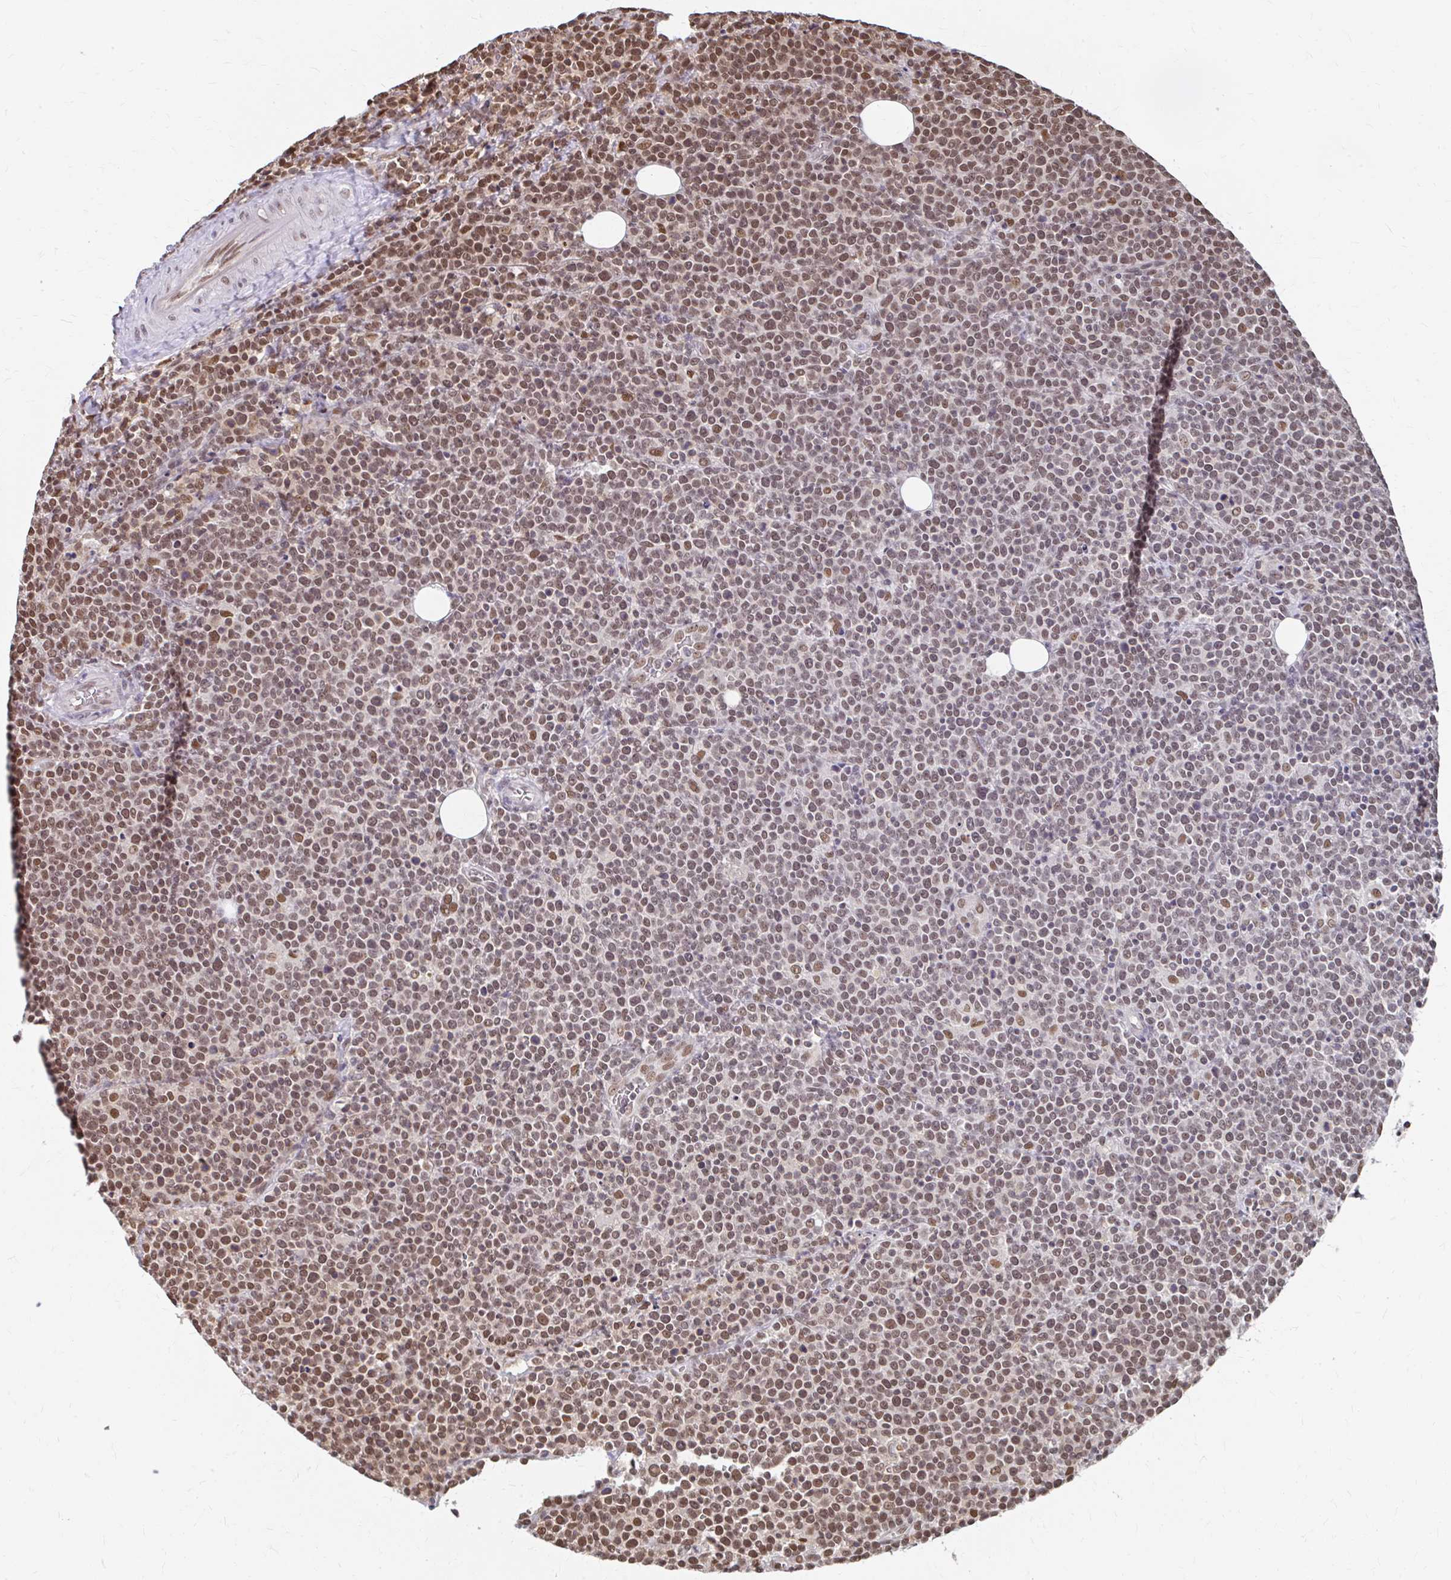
{"staining": {"intensity": "moderate", "quantity": "25%-75%", "location": "nuclear"}, "tissue": "lymphoma", "cell_type": "Tumor cells", "image_type": "cancer", "snomed": [{"axis": "morphology", "description": "Malignant lymphoma, non-Hodgkin's type, High grade"}, {"axis": "topography", "description": "Lymph node"}], "caption": "High-grade malignant lymphoma, non-Hodgkin's type was stained to show a protein in brown. There is medium levels of moderate nuclear positivity in about 25%-75% of tumor cells.", "gene": "XPO1", "patient": {"sex": "male", "age": 61}}